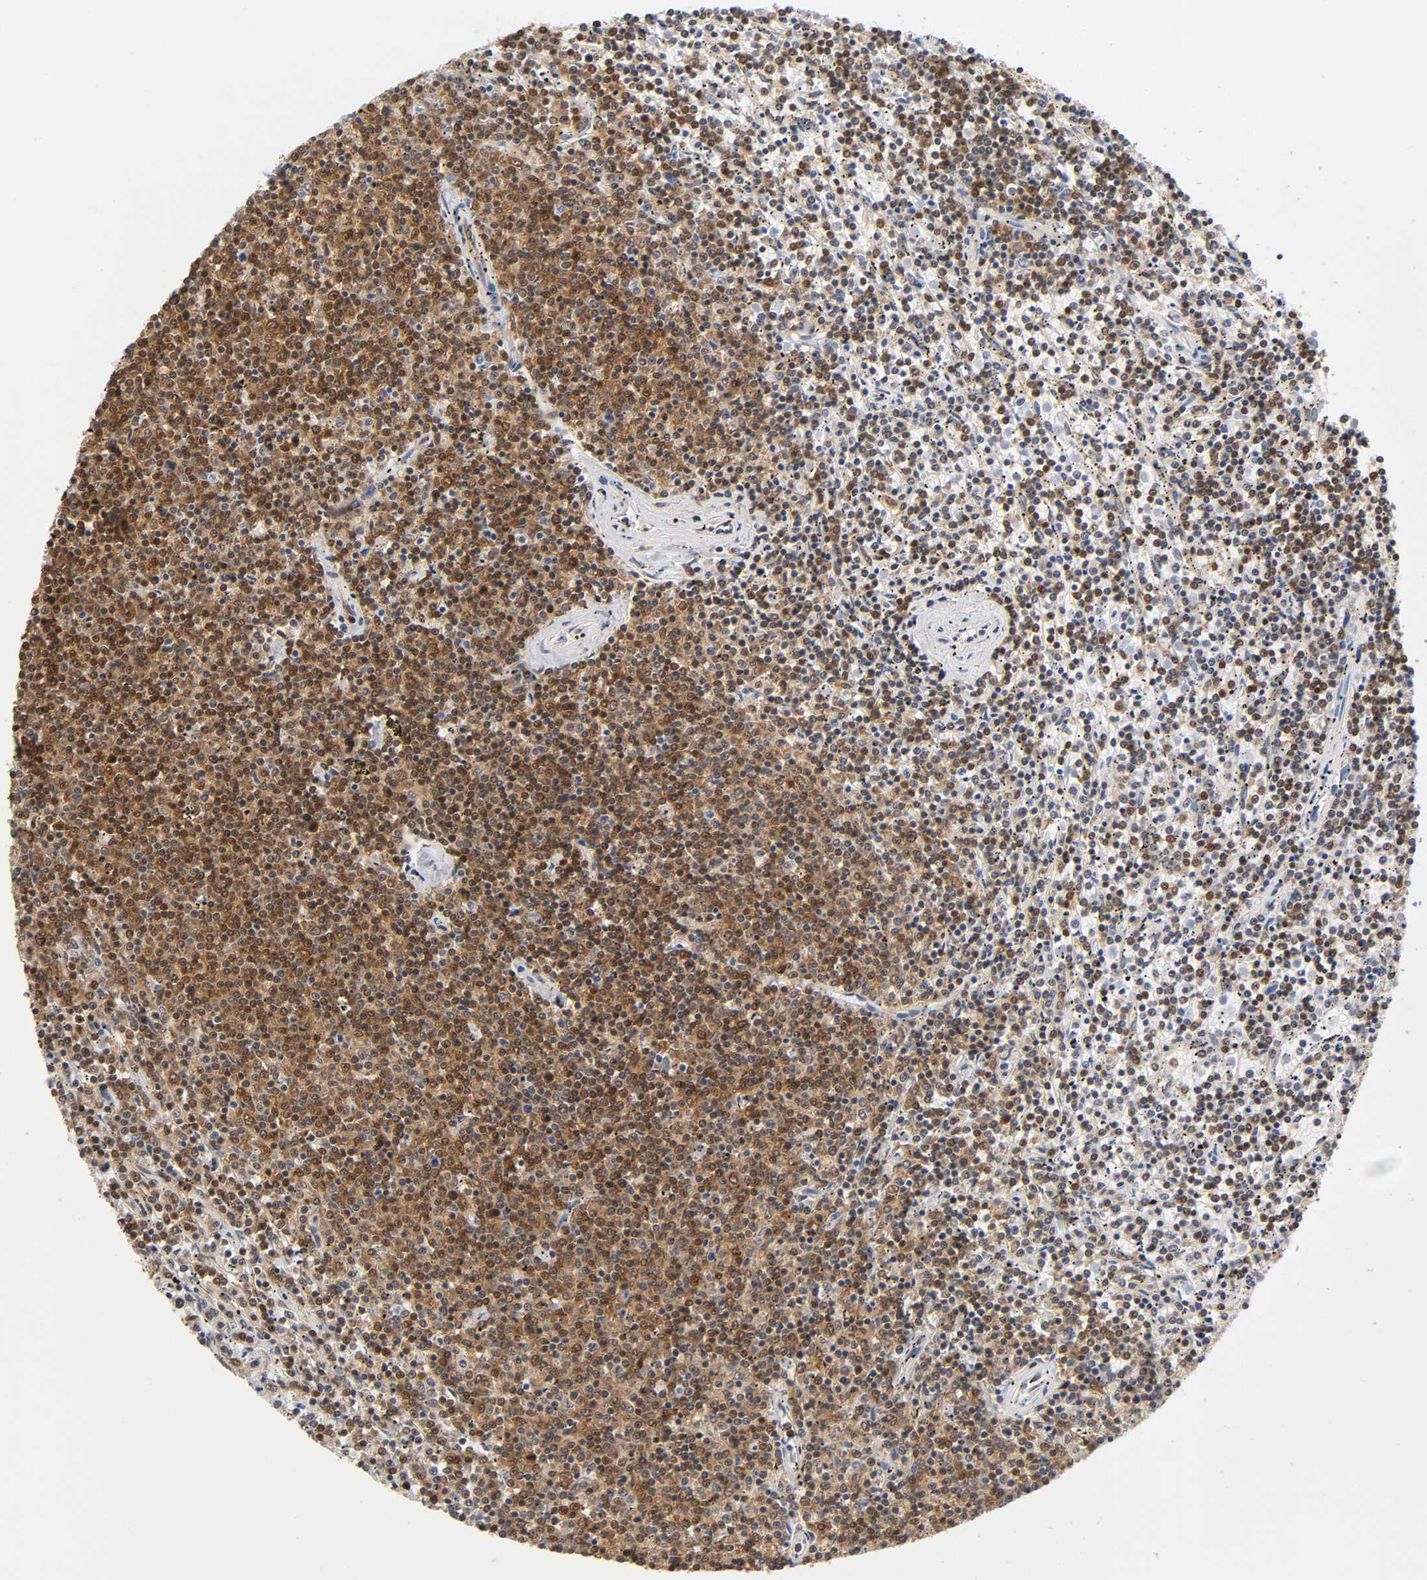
{"staining": {"intensity": "strong", "quantity": "25%-75%", "location": "cytoplasmic/membranous,nuclear"}, "tissue": "lymphoma", "cell_type": "Tumor cells", "image_type": "cancer", "snomed": [{"axis": "morphology", "description": "Malignant lymphoma, non-Hodgkin's type, Low grade"}, {"axis": "topography", "description": "Spleen"}], "caption": "Low-grade malignant lymphoma, non-Hodgkin's type stained with DAB (3,3'-diaminobenzidine) immunohistochemistry demonstrates high levels of strong cytoplasmic/membranous and nuclear positivity in about 25%-75% of tumor cells. (DAB IHC, brown staining for protein, blue staining for nuclei).", "gene": "ILKAP", "patient": {"sex": "female", "age": 50}}